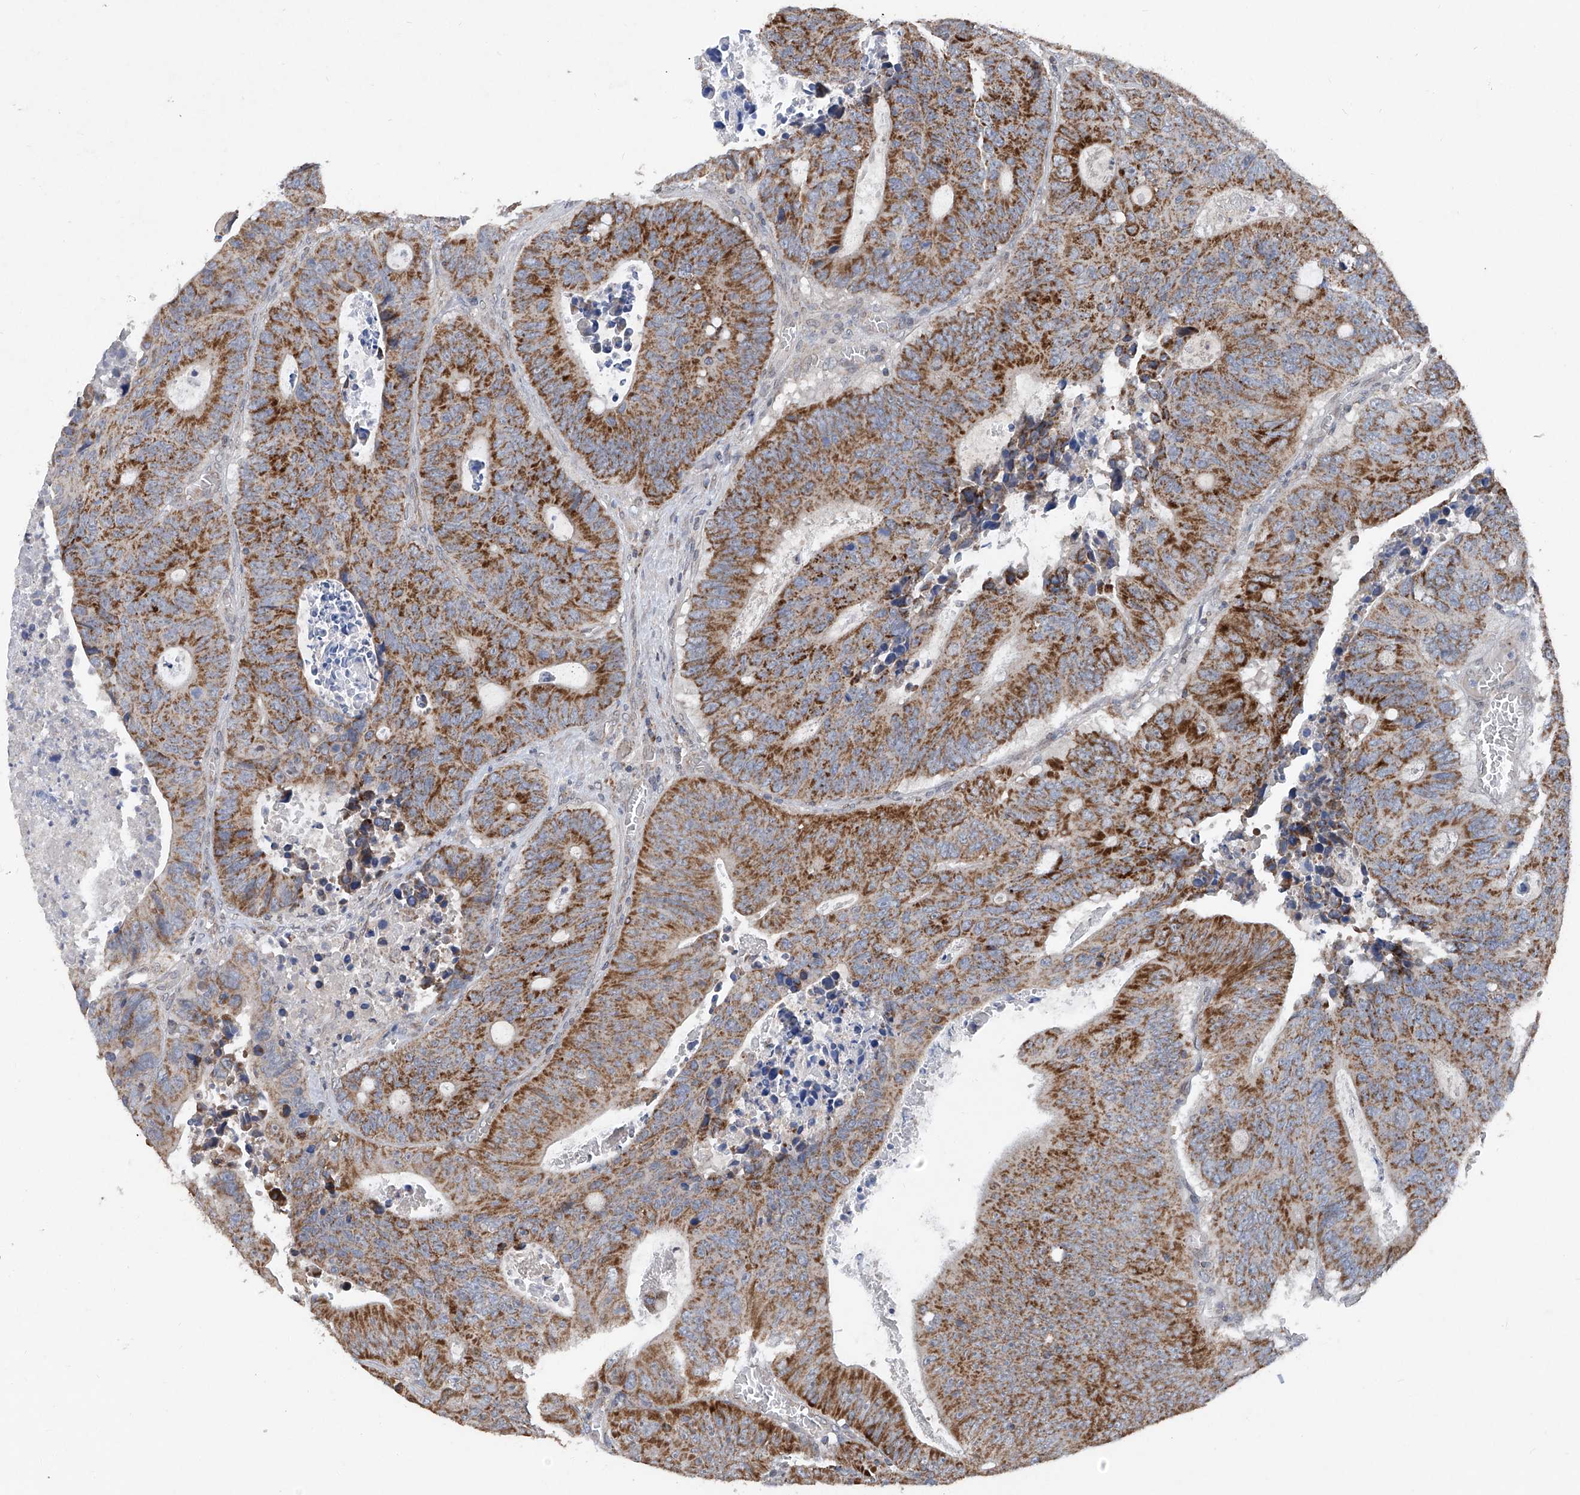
{"staining": {"intensity": "moderate", "quantity": ">75%", "location": "cytoplasmic/membranous"}, "tissue": "colorectal cancer", "cell_type": "Tumor cells", "image_type": "cancer", "snomed": [{"axis": "morphology", "description": "Adenocarcinoma, NOS"}, {"axis": "topography", "description": "Colon"}], "caption": "Immunohistochemistry image of neoplastic tissue: human colorectal cancer (adenocarcinoma) stained using IHC shows medium levels of moderate protein expression localized specifically in the cytoplasmic/membranous of tumor cells, appearing as a cytoplasmic/membranous brown color.", "gene": "BCKDHB", "patient": {"sex": "male", "age": 87}}